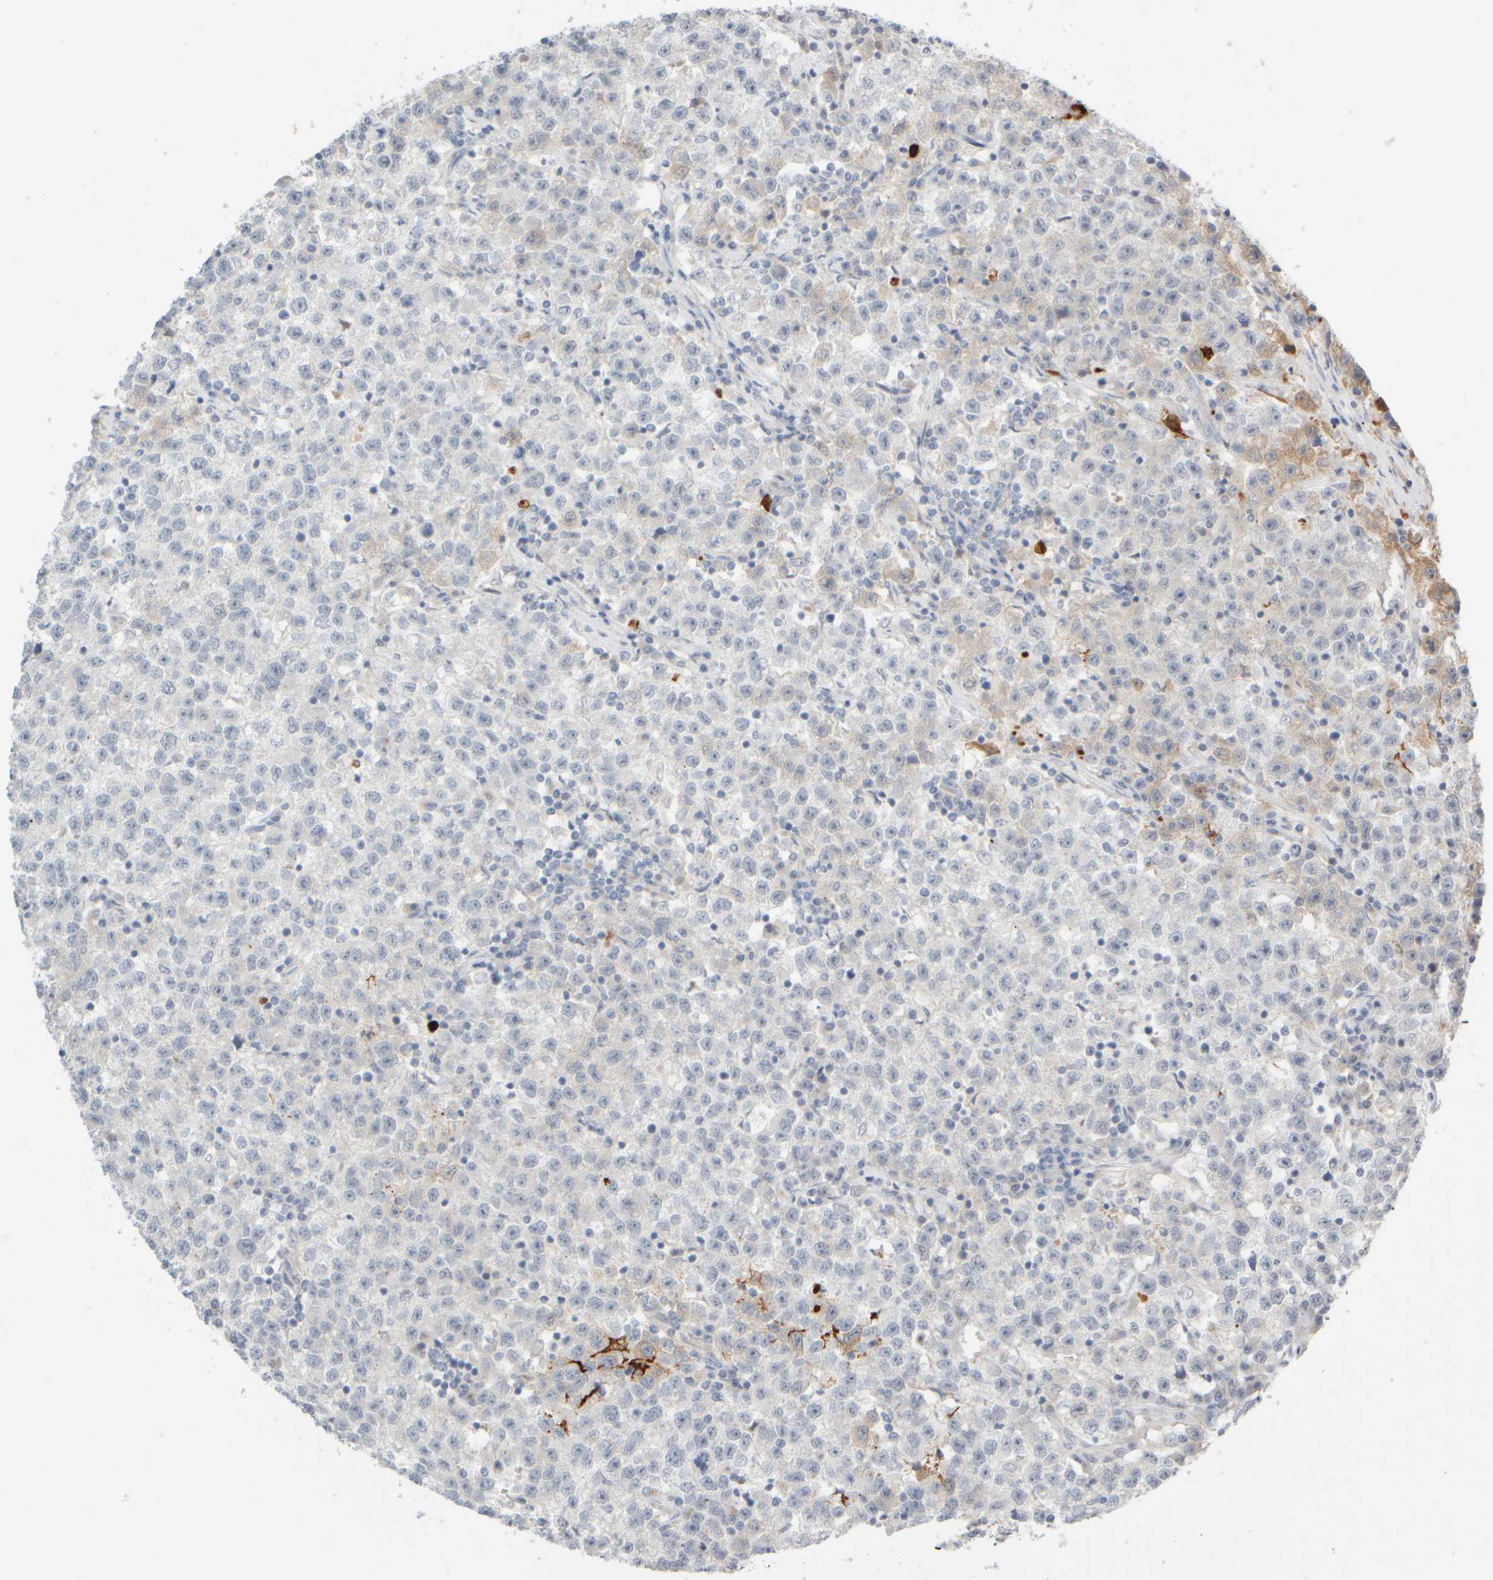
{"staining": {"intensity": "negative", "quantity": "none", "location": "none"}, "tissue": "testis cancer", "cell_type": "Tumor cells", "image_type": "cancer", "snomed": [{"axis": "morphology", "description": "Seminoma, NOS"}, {"axis": "topography", "description": "Testis"}], "caption": "Tumor cells show no significant protein expression in testis cancer (seminoma). (DAB immunohistochemistry (IHC) with hematoxylin counter stain).", "gene": "GOPC", "patient": {"sex": "male", "age": 22}}